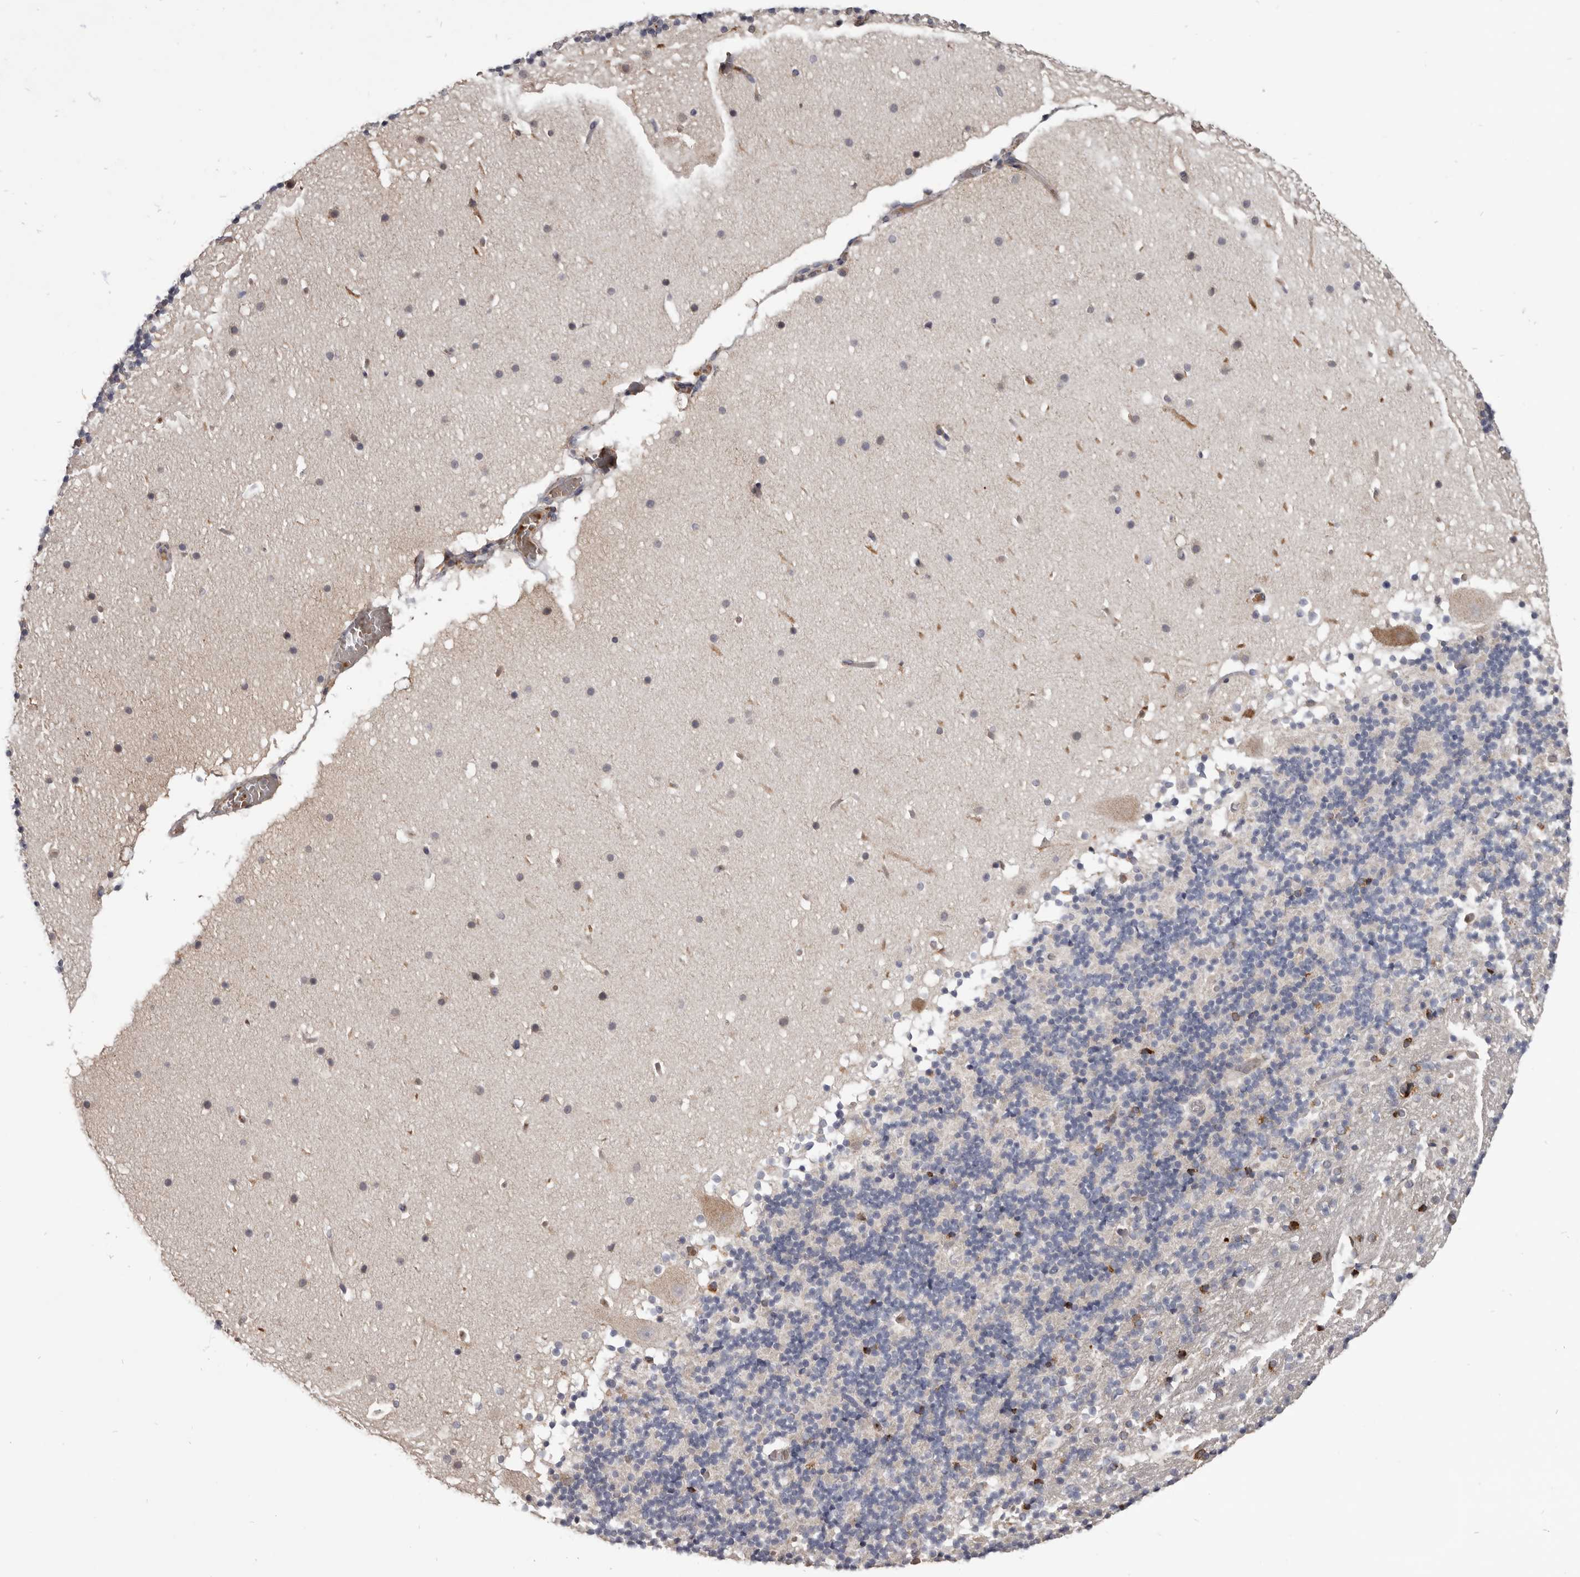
{"staining": {"intensity": "negative", "quantity": "none", "location": "none"}, "tissue": "cerebellum", "cell_type": "Cells in granular layer", "image_type": "normal", "snomed": [{"axis": "morphology", "description": "Normal tissue, NOS"}, {"axis": "topography", "description": "Cerebellum"}], "caption": "Immunohistochemistry (IHC) image of normal cerebellum: cerebellum stained with DAB reveals no significant protein staining in cells in granular layer.", "gene": "NENF", "patient": {"sex": "male", "age": 57}}